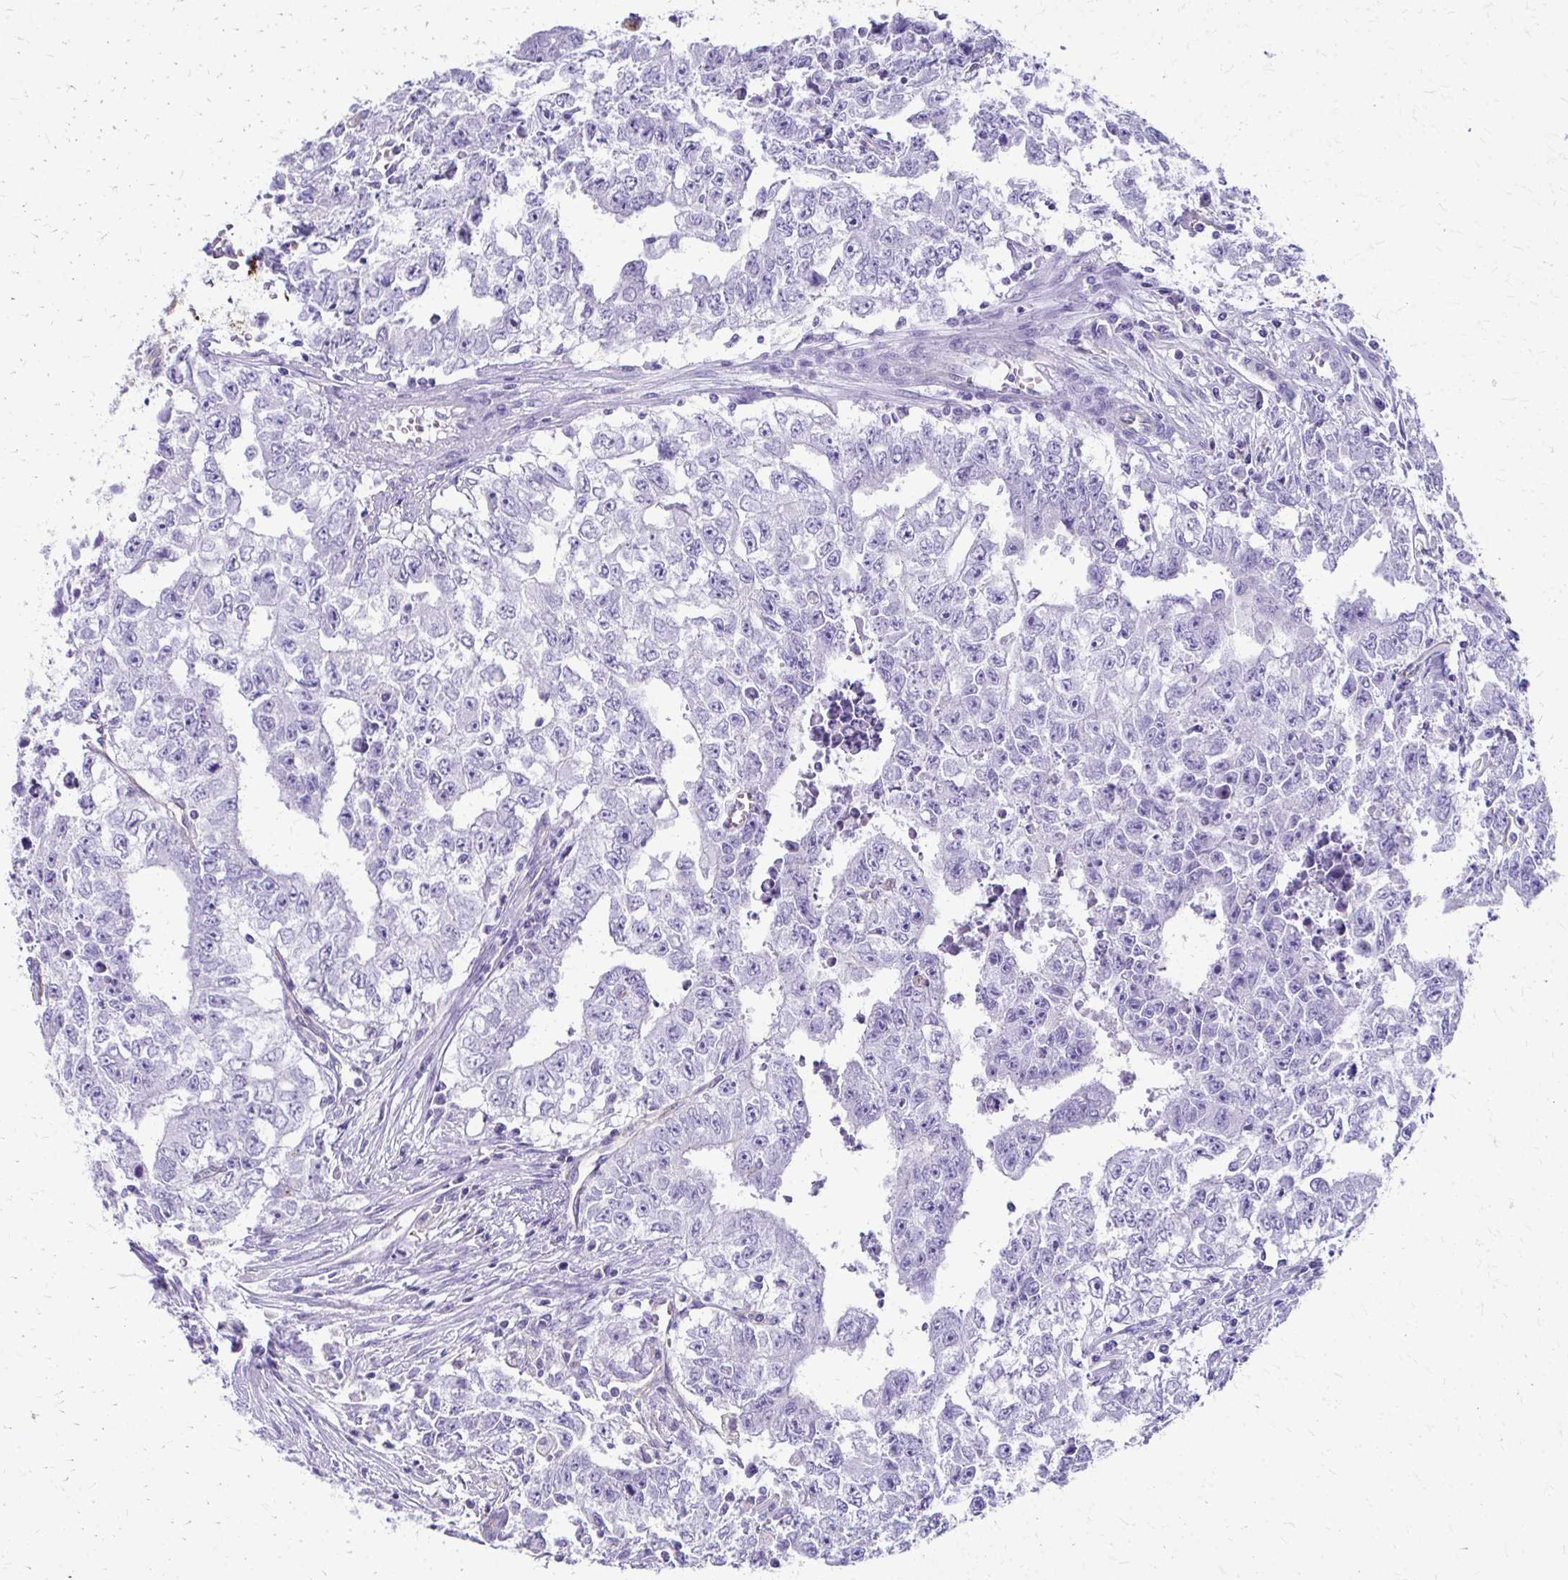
{"staining": {"intensity": "negative", "quantity": "none", "location": "none"}, "tissue": "testis cancer", "cell_type": "Tumor cells", "image_type": "cancer", "snomed": [{"axis": "morphology", "description": "Carcinoma, Embryonal, NOS"}, {"axis": "morphology", "description": "Teratoma, malignant, NOS"}, {"axis": "topography", "description": "Testis"}], "caption": "Image shows no significant protein expression in tumor cells of testis cancer (embryonal carcinoma).", "gene": "TPSG1", "patient": {"sex": "male", "age": 24}}